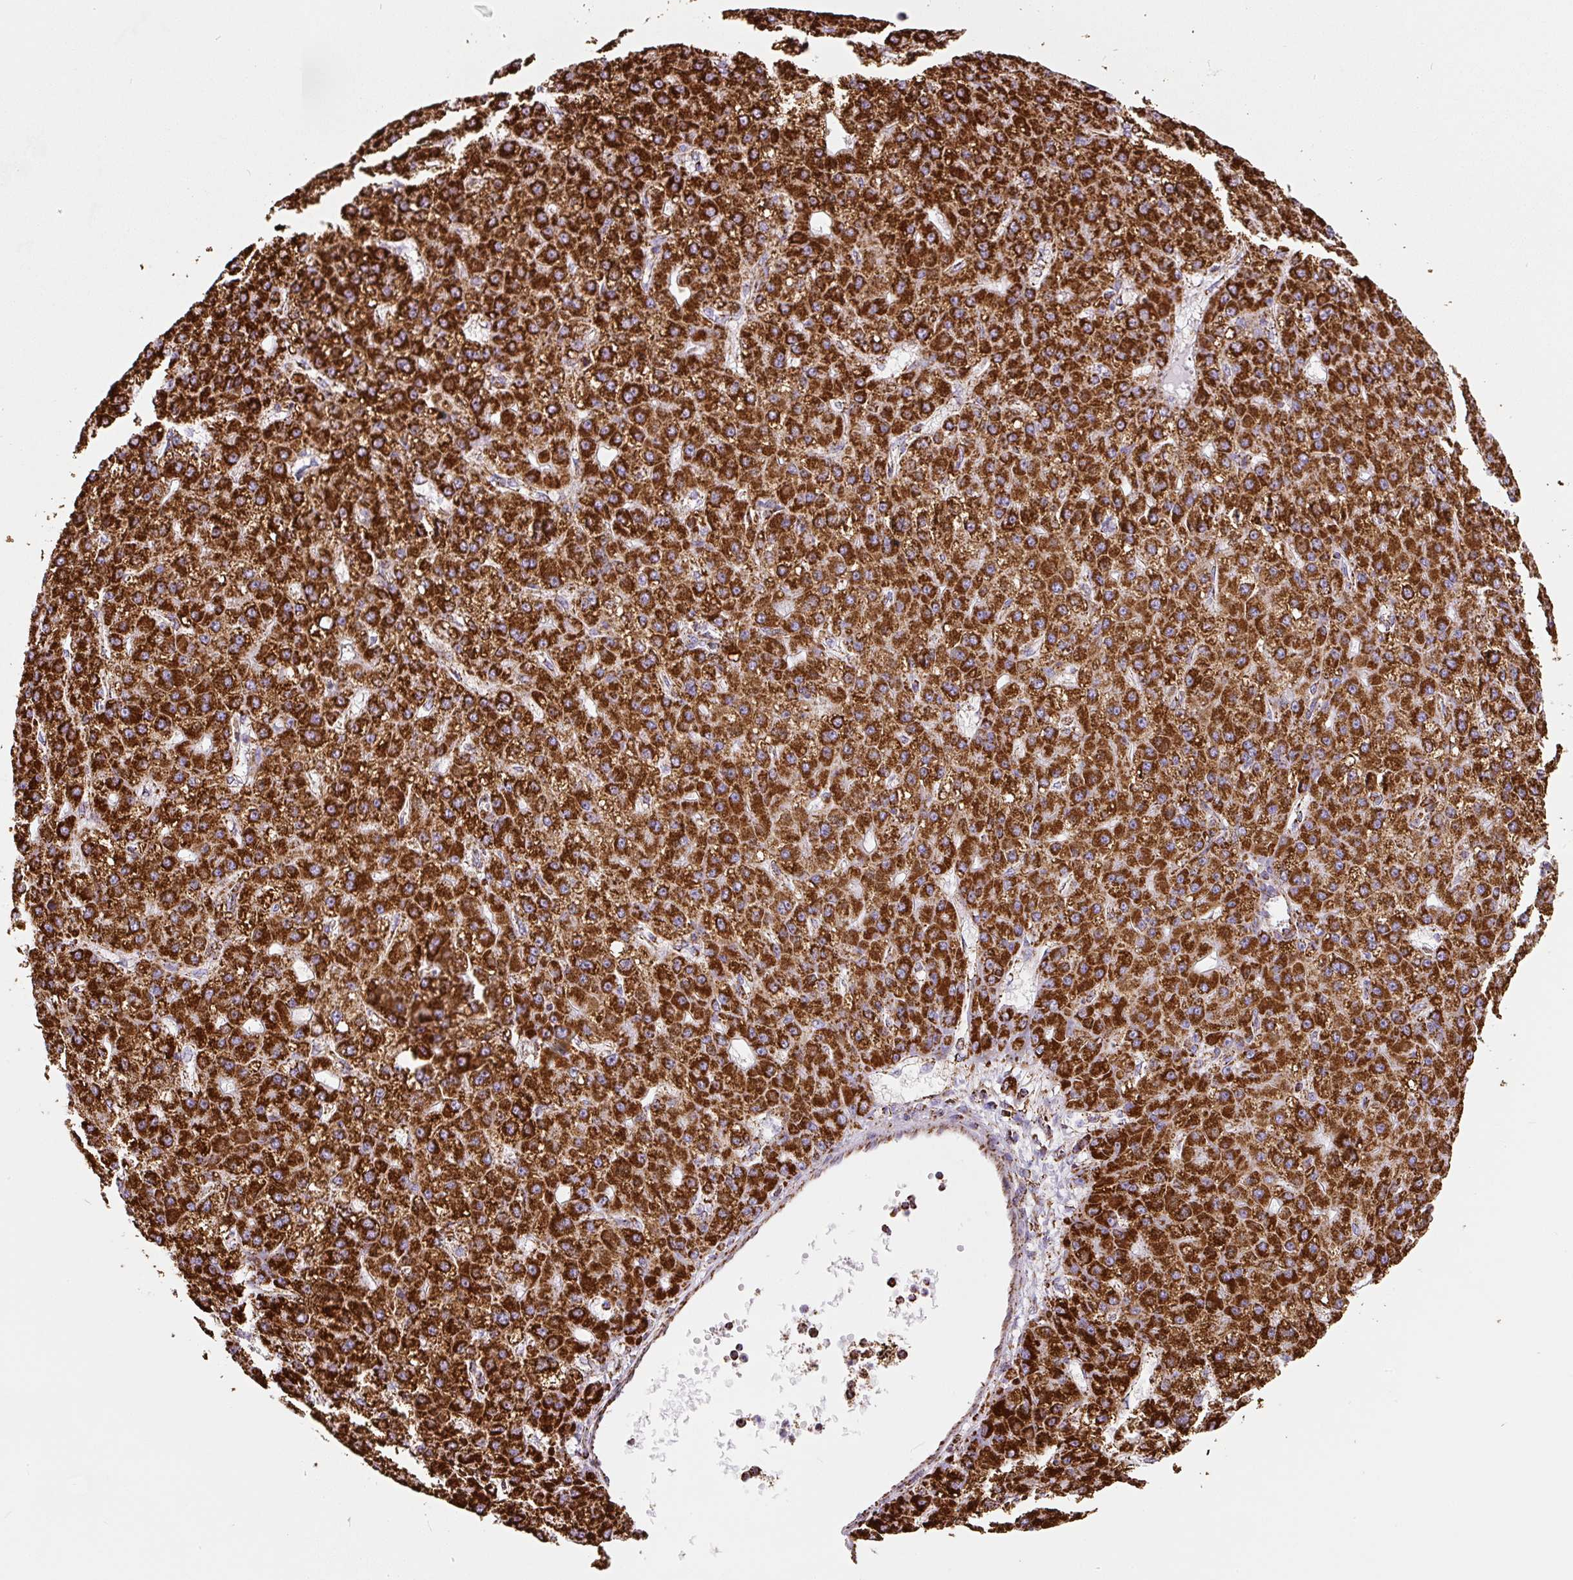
{"staining": {"intensity": "strong", "quantity": ">75%", "location": "cytoplasmic/membranous"}, "tissue": "liver cancer", "cell_type": "Tumor cells", "image_type": "cancer", "snomed": [{"axis": "morphology", "description": "Carcinoma, Hepatocellular, NOS"}, {"axis": "topography", "description": "Liver"}], "caption": "The micrograph exhibits staining of hepatocellular carcinoma (liver), revealing strong cytoplasmic/membranous protein expression (brown color) within tumor cells.", "gene": "ATP5F1A", "patient": {"sex": "male", "age": 67}}